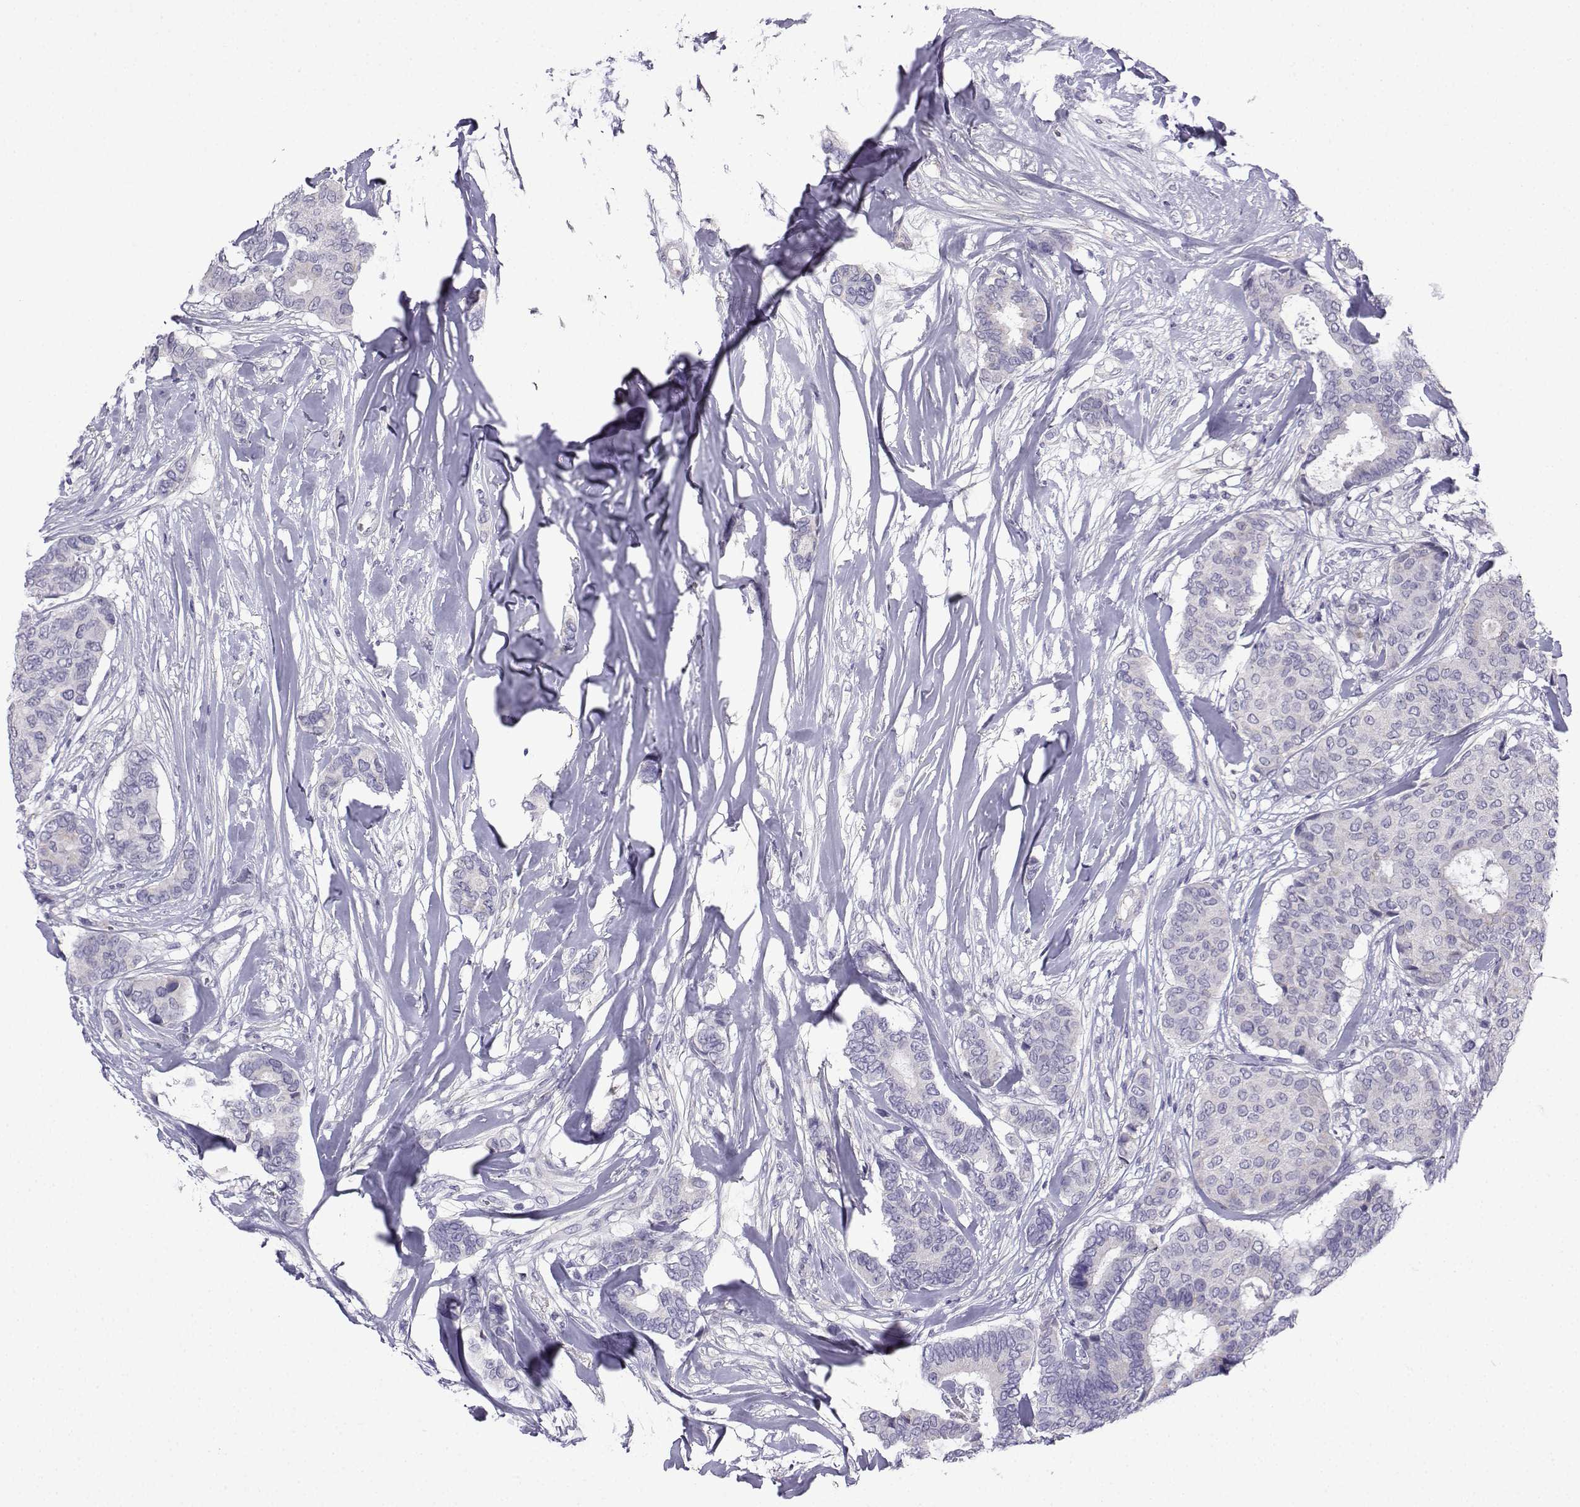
{"staining": {"intensity": "negative", "quantity": "none", "location": "none"}, "tissue": "breast cancer", "cell_type": "Tumor cells", "image_type": "cancer", "snomed": [{"axis": "morphology", "description": "Duct carcinoma"}, {"axis": "topography", "description": "Breast"}], "caption": "Human invasive ductal carcinoma (breast) stained for a protein using IHC shows no expression in tumor cells.", "gene": "SPACA7", "patient": {"sex": "female", "age": 75}}